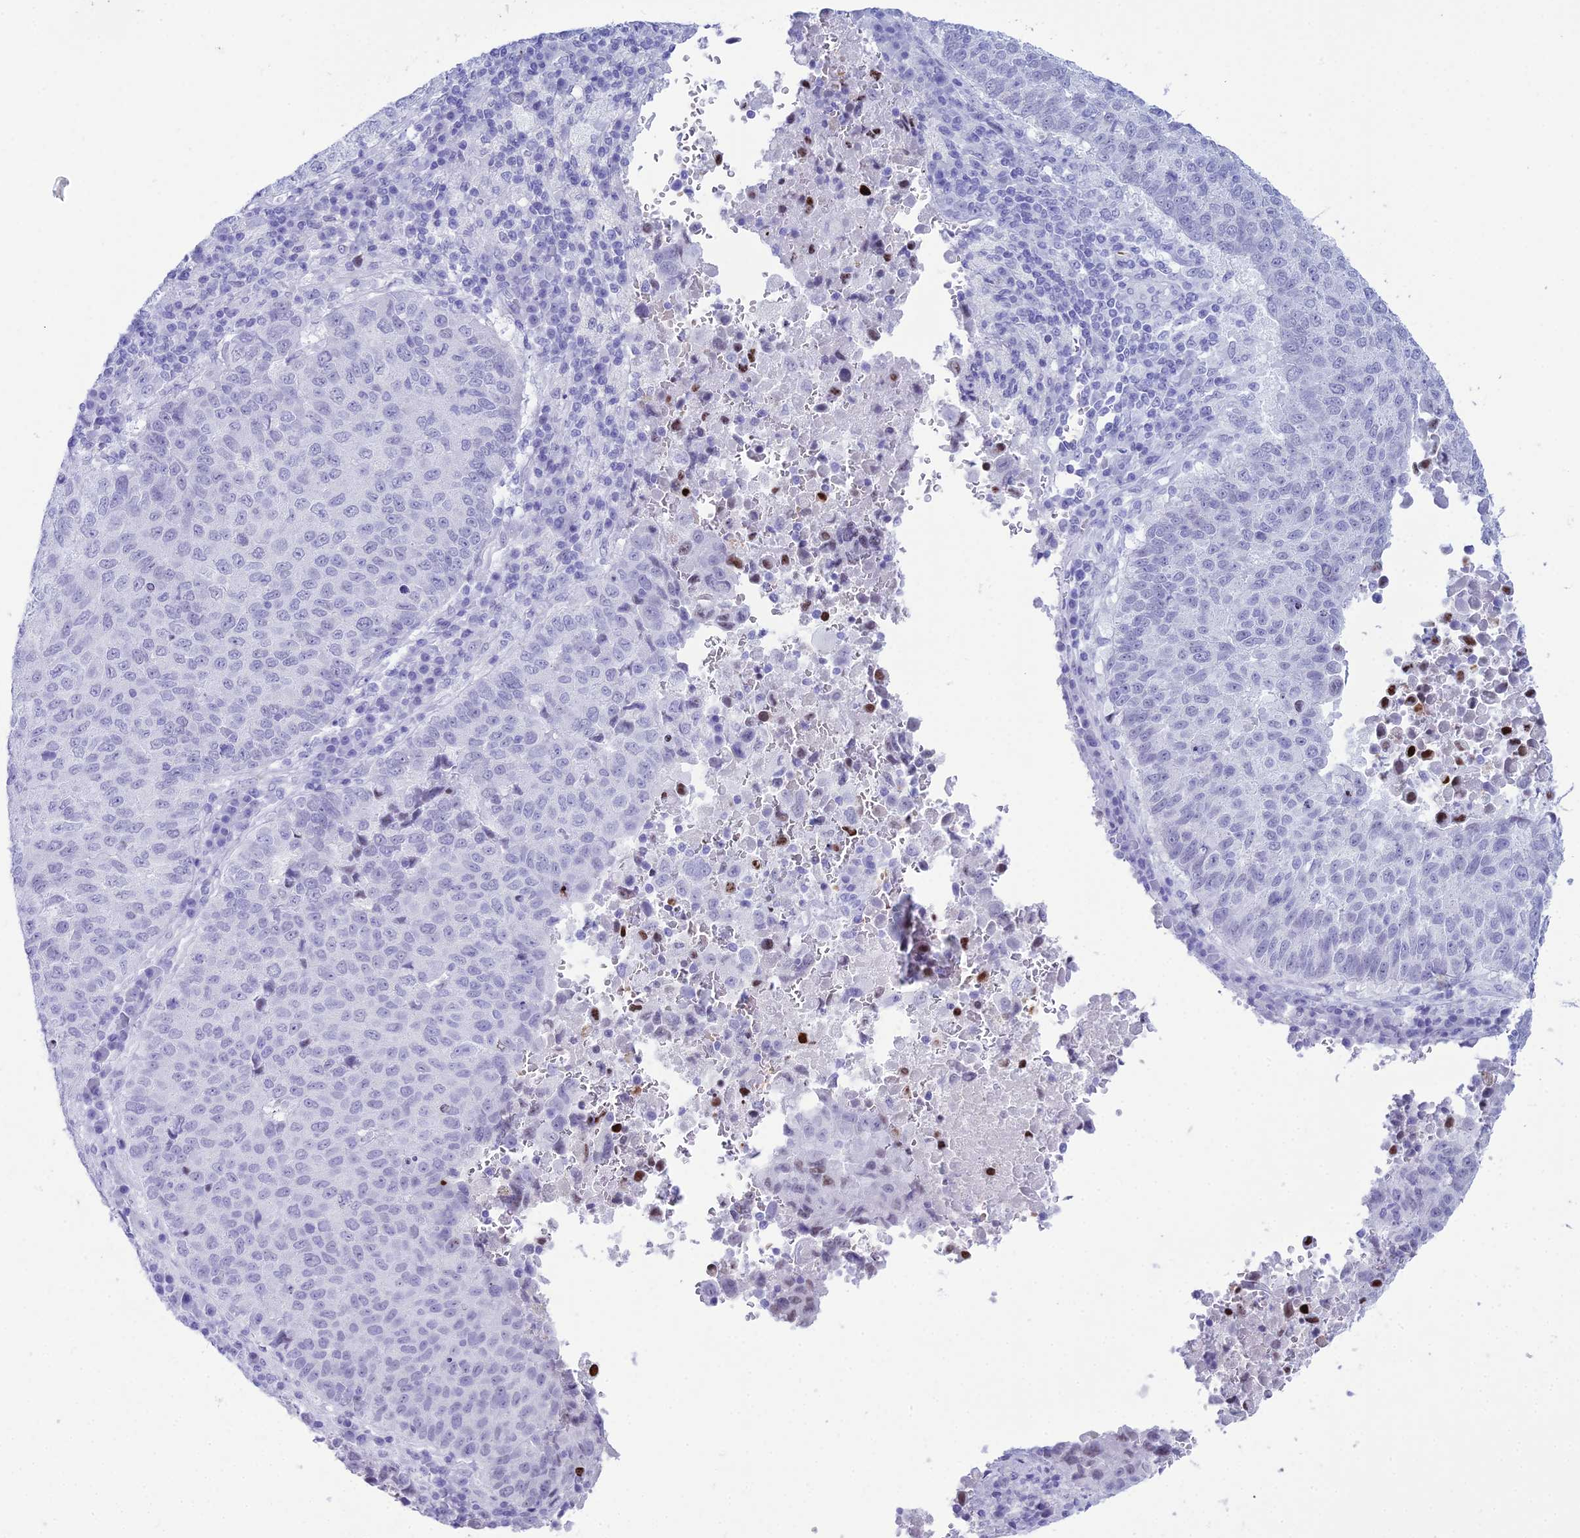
{"staining": {"intensity": "negative", "quantity": "none", "location": "none"}, "tissue": "lung cancer", "cell_type": "Tumor cells", "image_type": "cancer", "snomed": [{"axis": "morphology", "description": "Squamous cell carcinoma, NOS"}, {"axis": "topography", "description": "Lung"}], "caption": "Protein analysis of lung squamous cell carcinoma reveals no significant staining in tumor cells. (Stains: DAB (3,3'-diaminobenzidine) IHC with hematoxylin counter stain, Microscopy: brightfield microscopy at high magnification).", "gene": "RNPS1", "patient": {"sex": "male", "age": 73}}